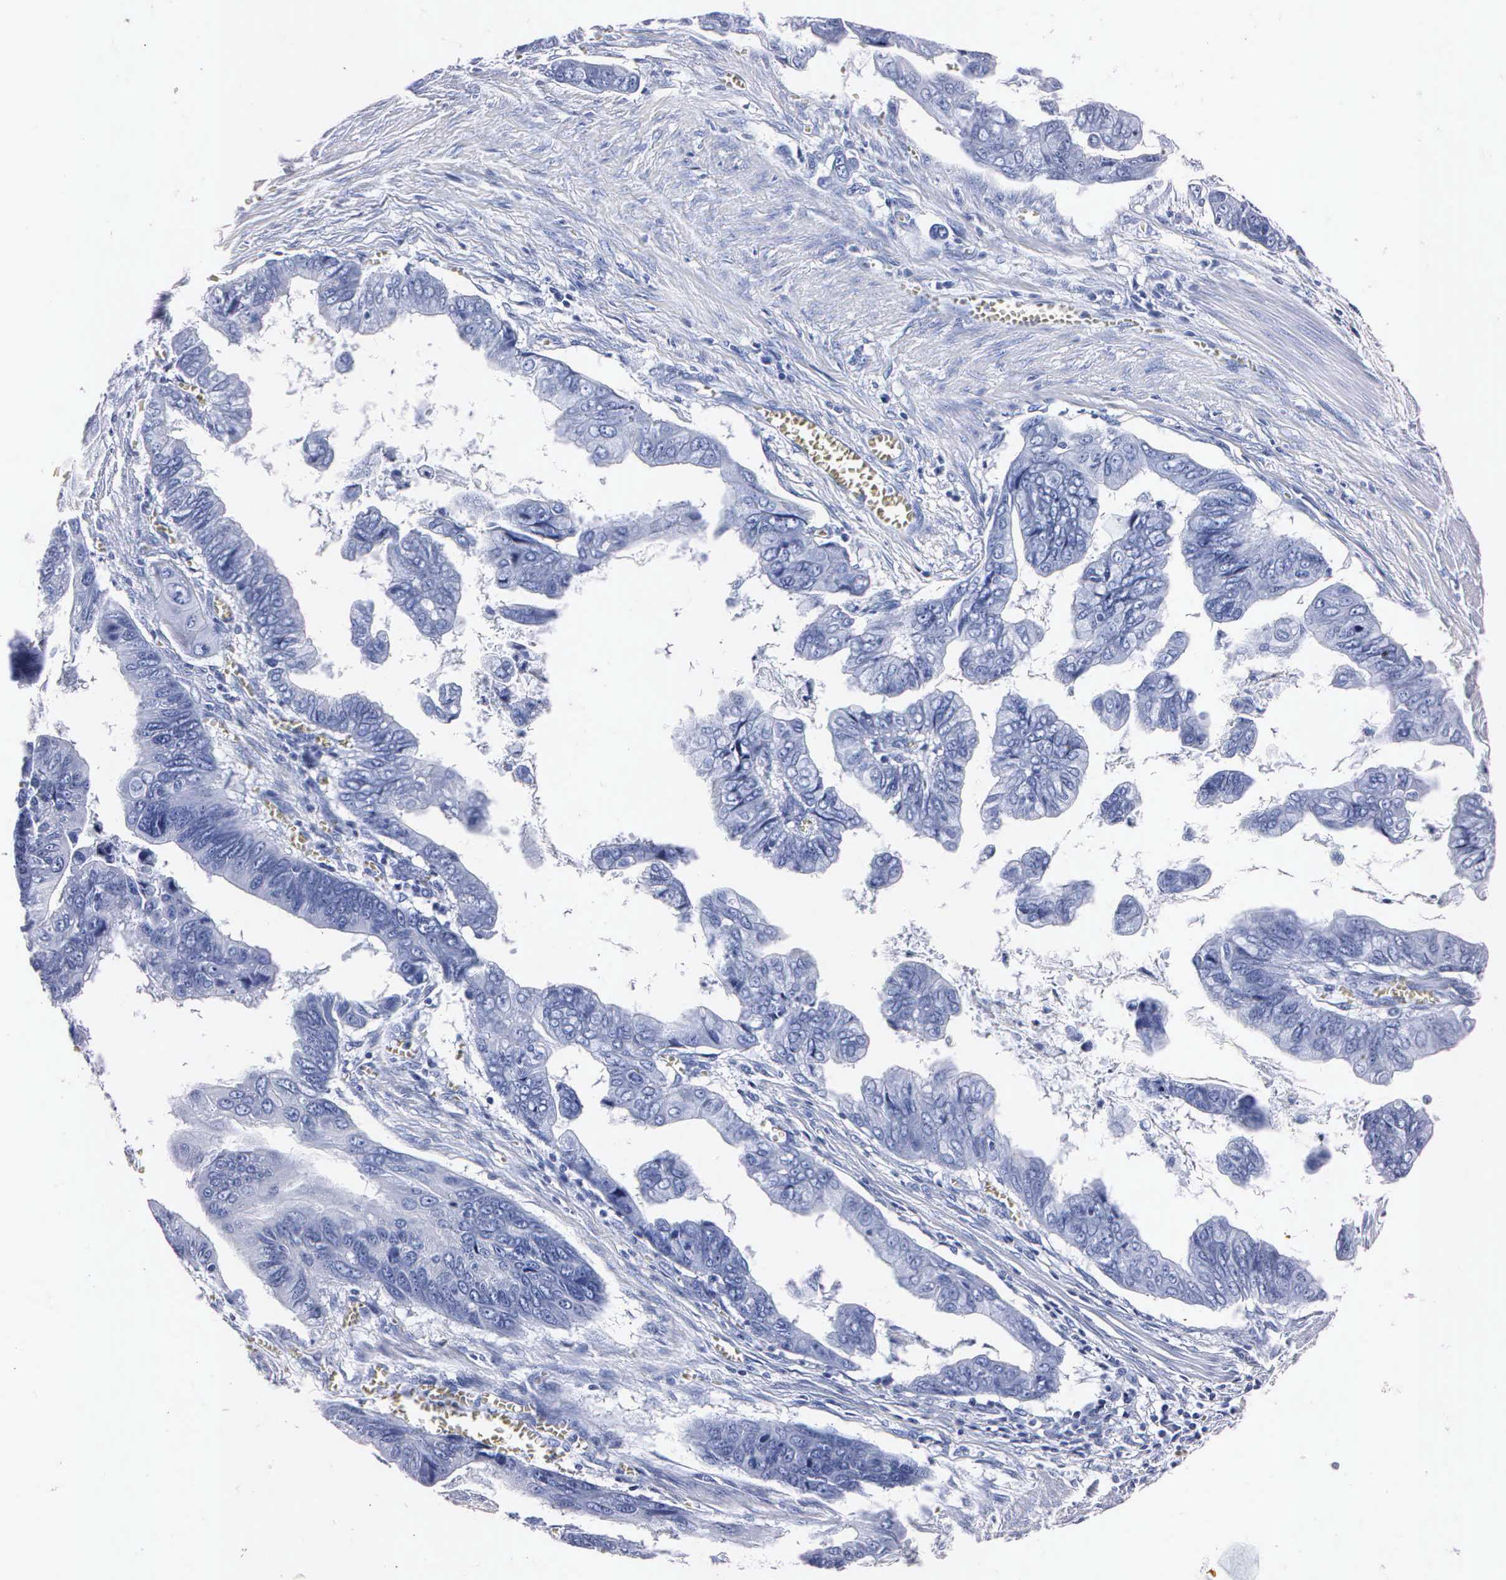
{"staining": {"intensity": "negative", "quantity": "none", "location": "none"}, "tissue": "stomach cancer", "cell_type": "Tumor cells", "image_type": "cancer", "snomed": [{"axis": "morphology", "description": "Adenocarcinoma, NOS"}, {"axis": "topography", "description": "Stomach, upper"}], "caption": "IHC micrograph of neoplastic tissue: stomach cancer (adenocarcinoma) stained with DAB exhibits no significant protein positivity in tumor cells.", "gene": "MB", "patient": {"sex": "male", "age": 80}}